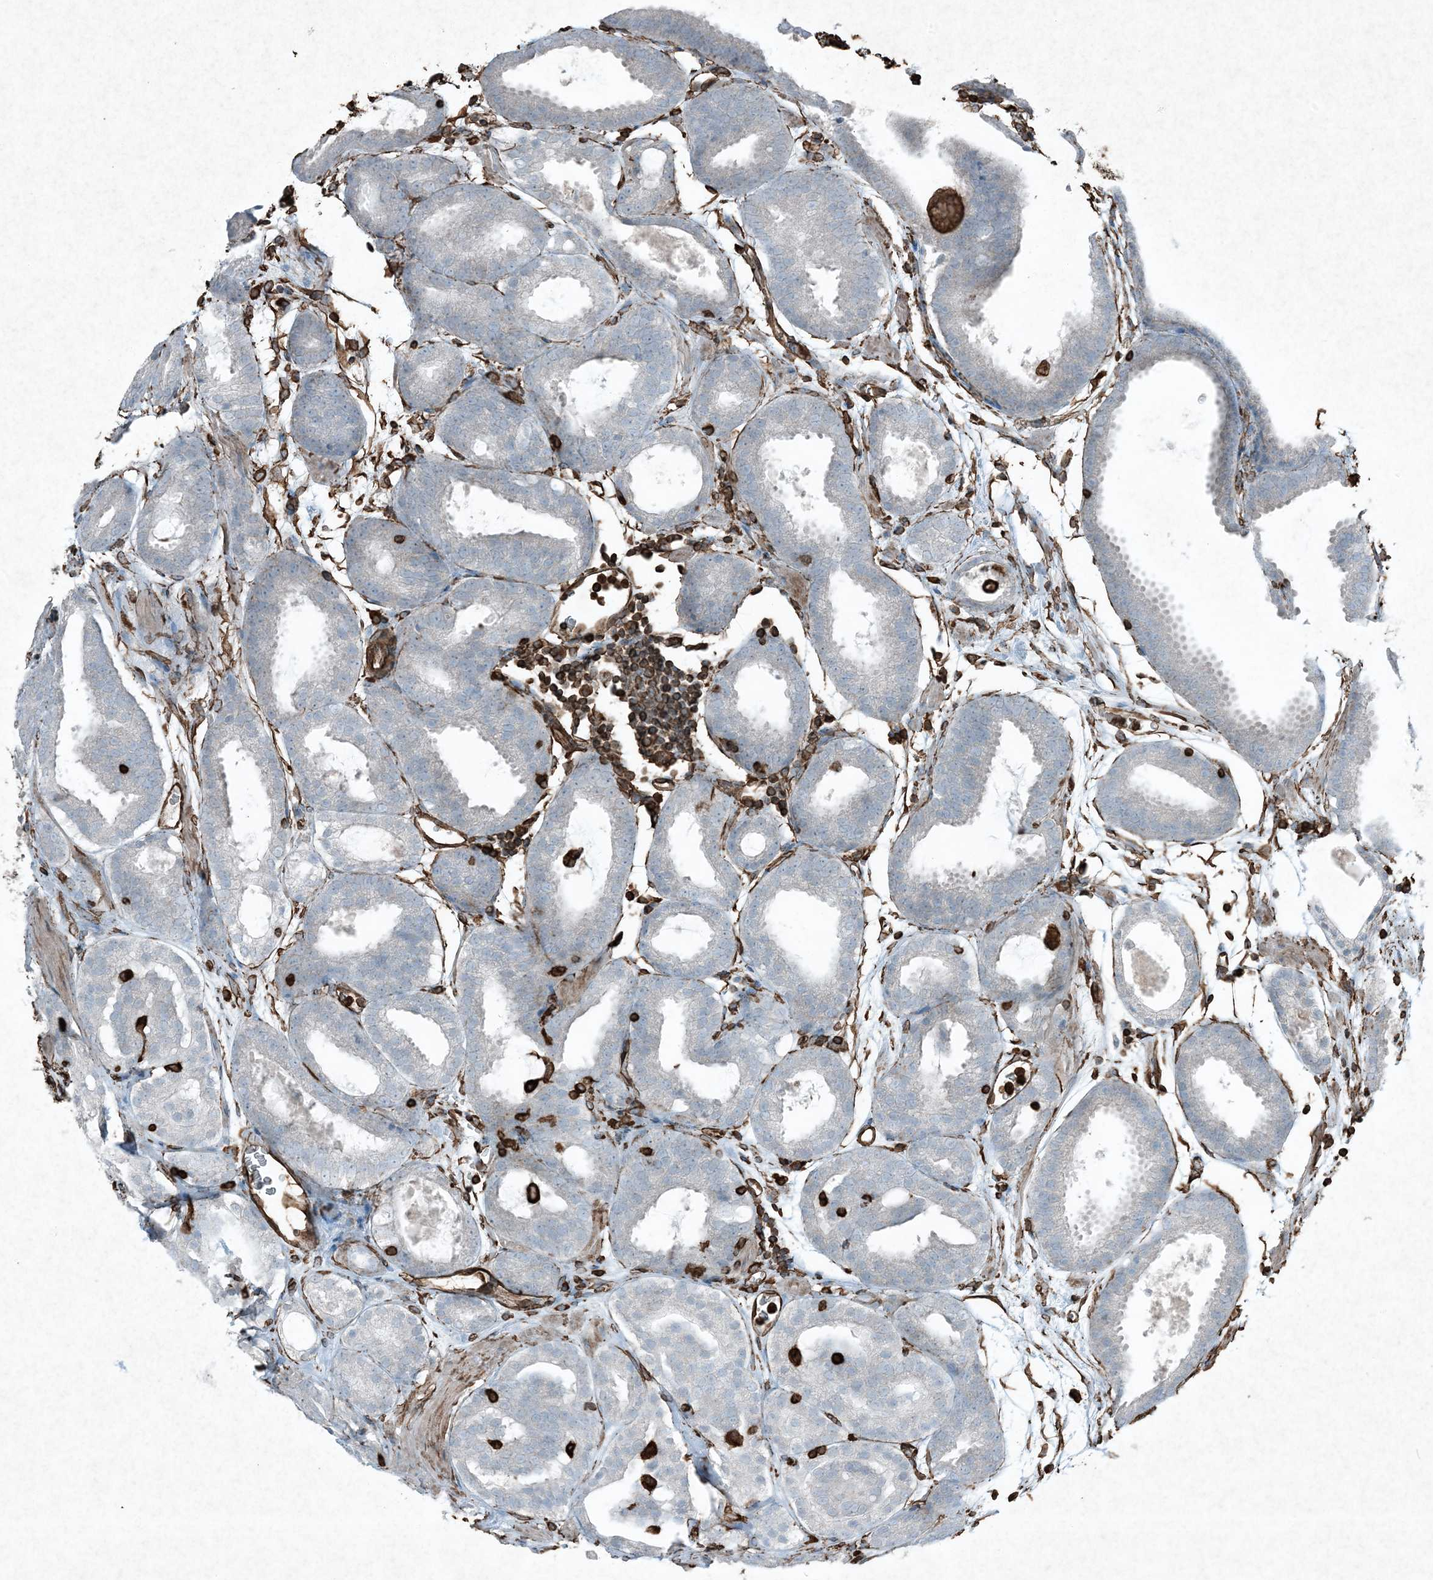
{"staining": {"intensity": "negative", "quantity": "none", "location": "none"}, "tissue": "prostate cancer", "cell_type": "Tumor cells", "image_type": "cancer", "snomed": [{"axis": "morphology", "description": "Adenocarcinoma, Low grade"}, {"axis": "topography", "description": "Prostate"}], "caption": "An immunohistochemistry (IHC) photomicrograph of prostate cancer is shown. There is no staining in tumor cells of prostate cancer.", "gene": "RYK", "patient": {"sex": "male", "age": 69}}